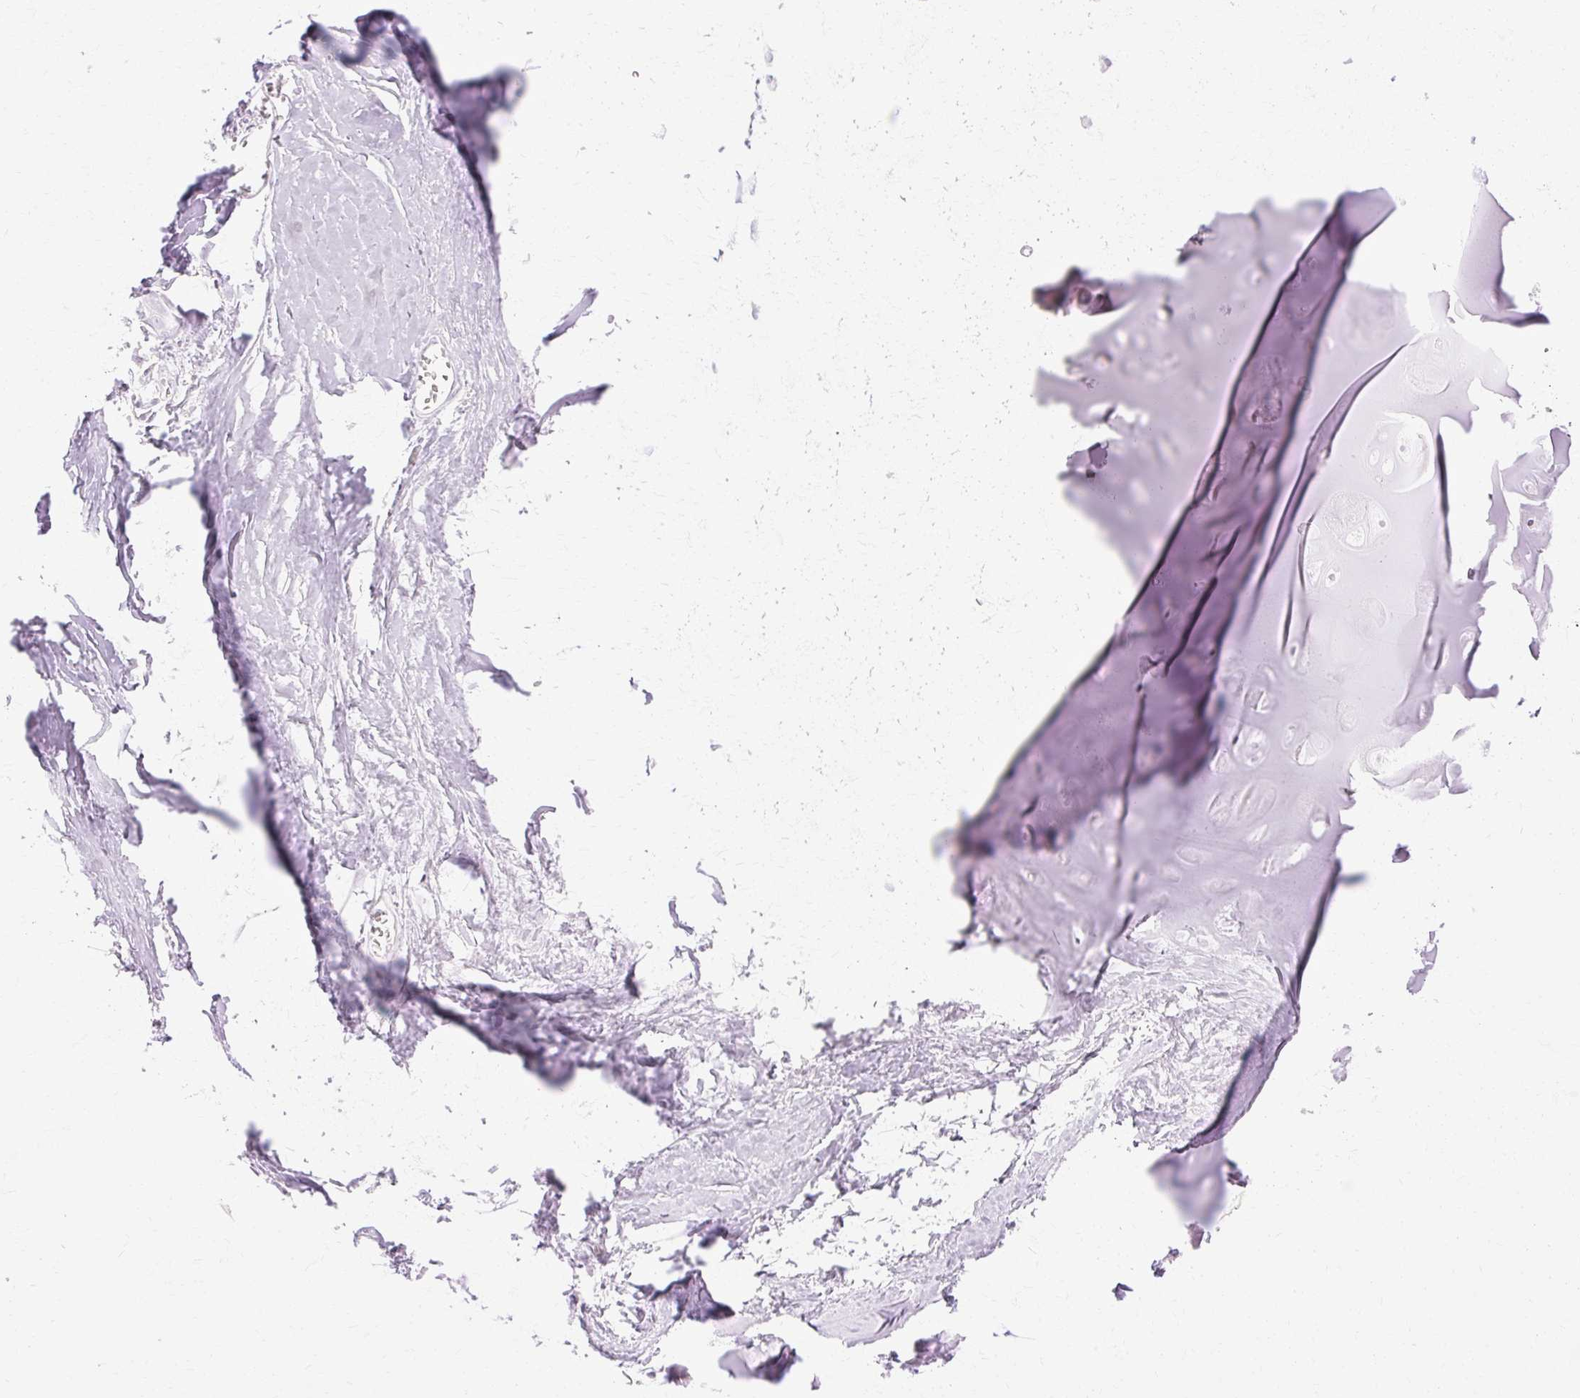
{"staining": {"intensity": "negative", "quantity": "none", "location": "none"}, "tissue": "soft tissue", "cell_type": "Chondrocytes", "image_type": "normal", "snomed": [{"axis": "morphology", "description": "Normal tissue, NOS"}, {"axis": "topography", "description": "Cartilage tissue"}], "caption": "Immunohistochemistry photomicrograph of benign human soft tissue stained for a protein (brown), which reveals no staining in chondrocytes.", "gene": "C3orf49", "patient": {"sex": "male", "age": 57}}